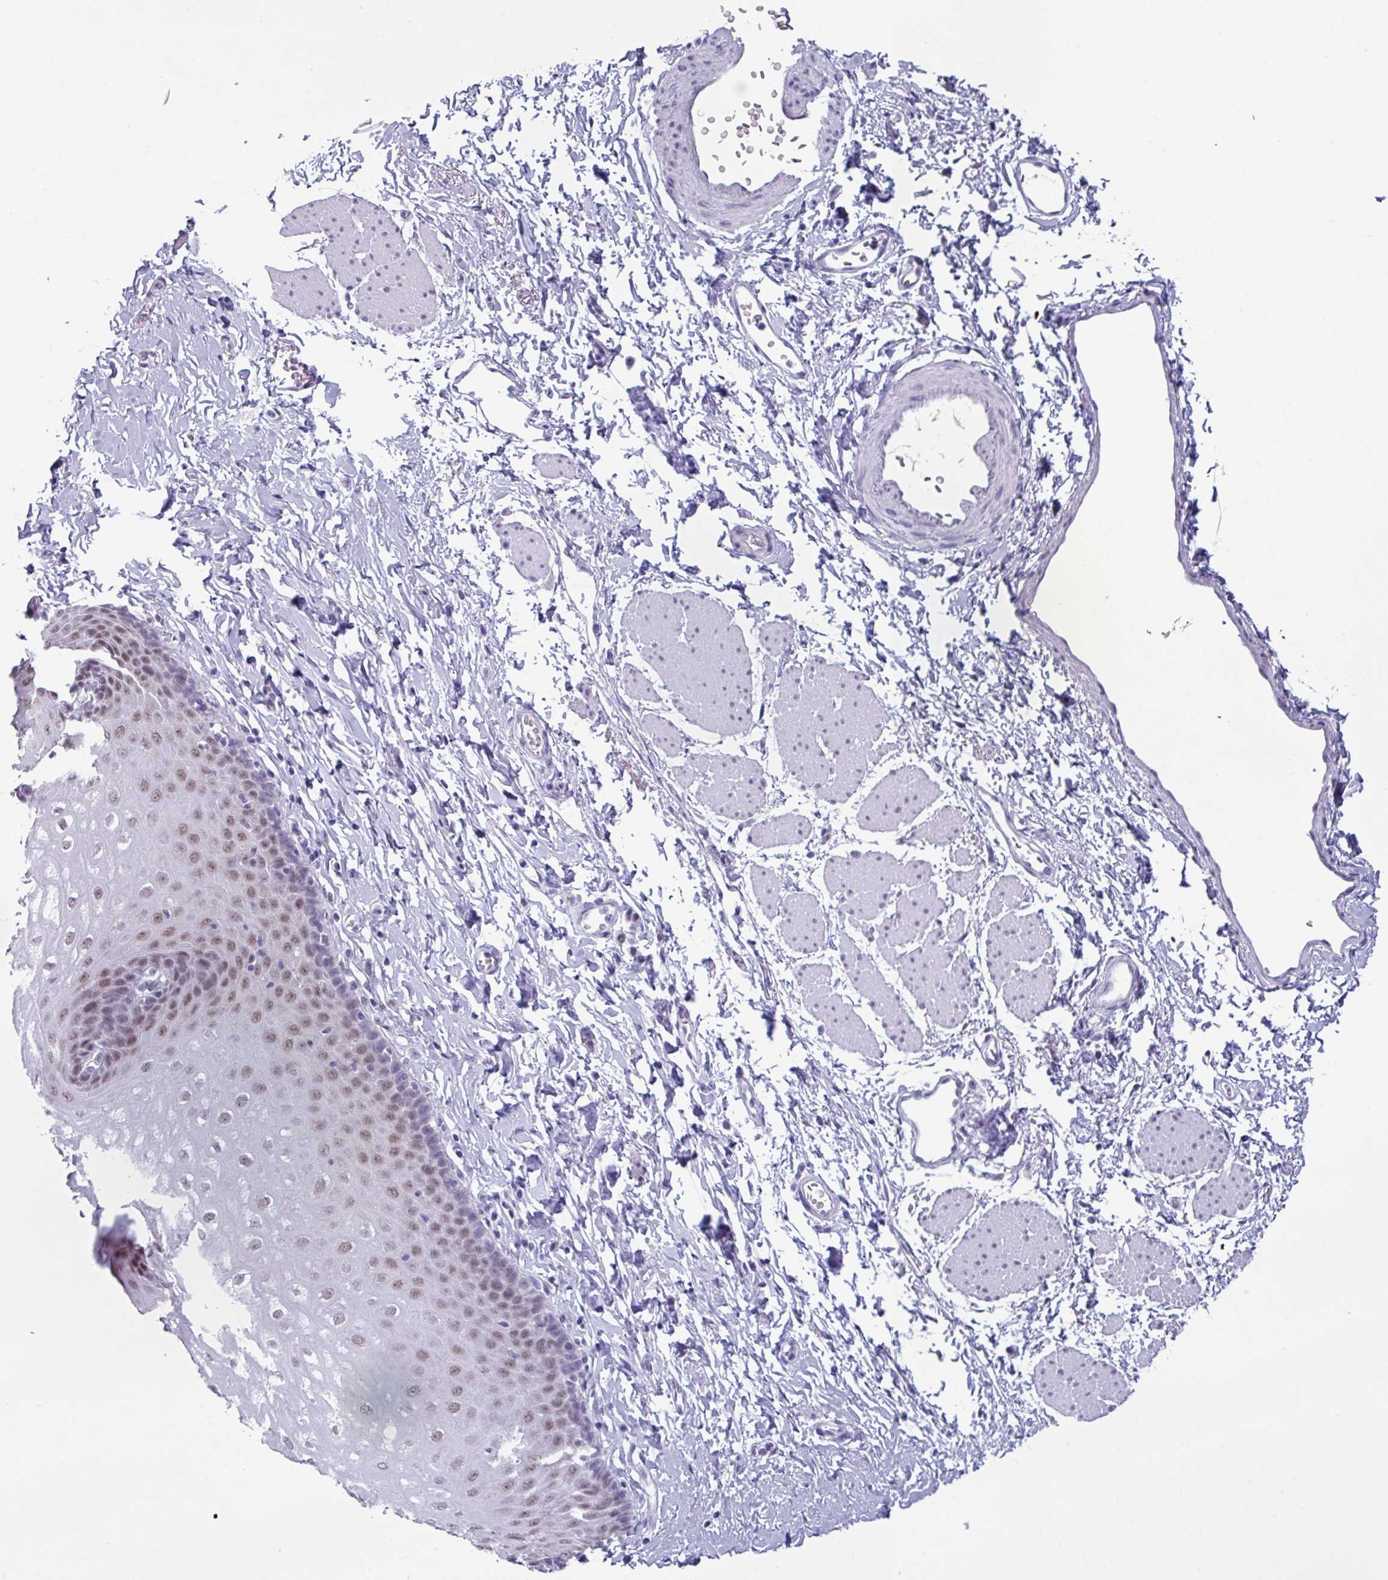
{"staining": {"intensity": "weak", "quantity": "25%-75%", "location": "nuclear"}, "tissue": "esophagus", "cell_type": "Squamous epithelial cells", "image_type": "normal", "snomed": [{"axis": "morphology", "description": "Normal tissue, NOS"}, {"axis": "topography", "description": "Esophagus"}], "caption": "Brown immunohistochemical staining in normal human esophagus displays weak nuclear expression in approximately 25%-75% of squamous epithelial cells. The staining was performed using DAB to visualize the protein expression in brown, while the nuclei were stained in blue with hematoxylin (Magnification: 20x).", "gene": "PUF60", "patient": {"sex": "male", "age": 70}}